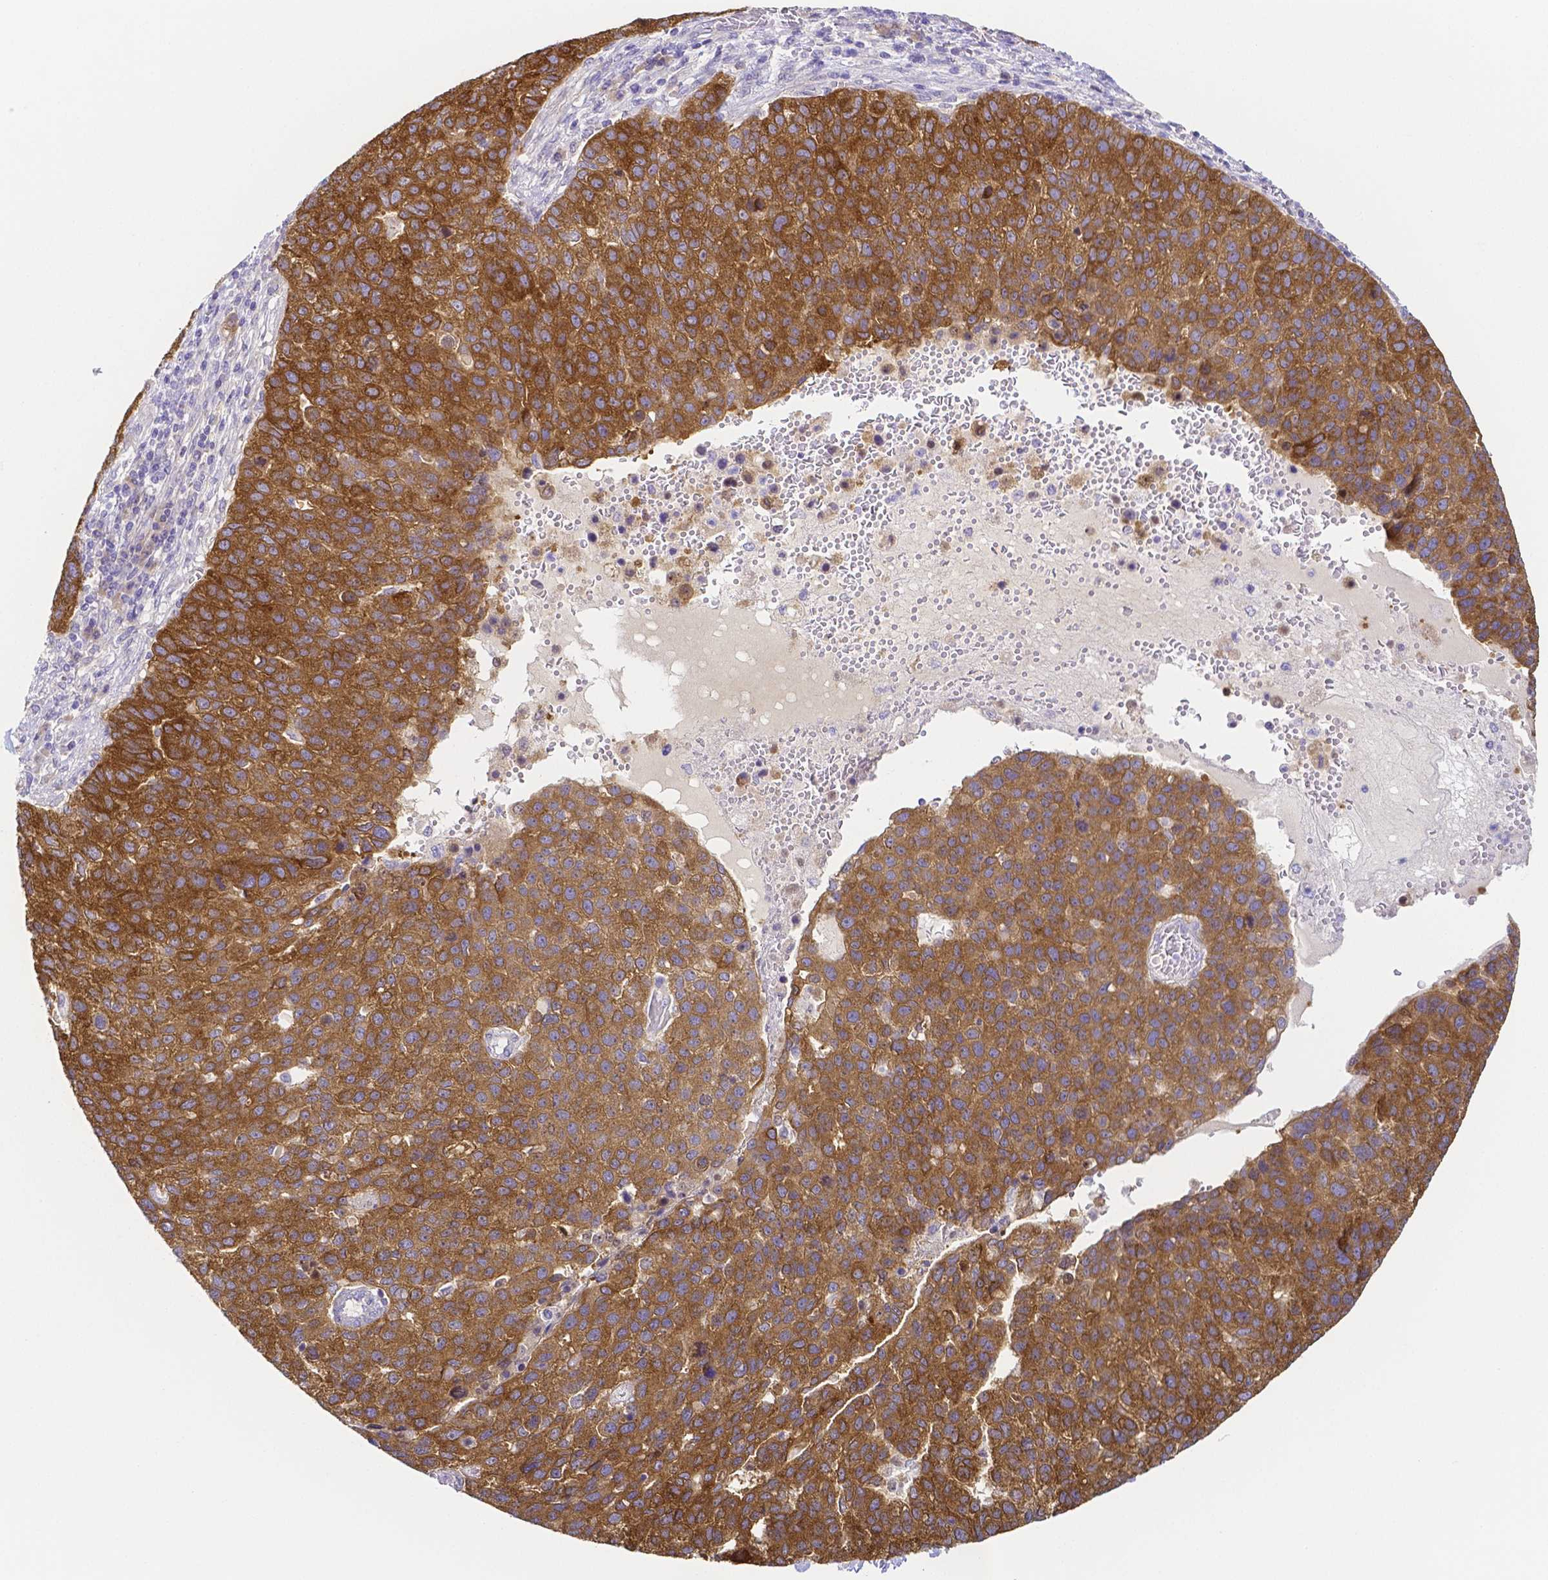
{"staining": {"intensity": "strong", "quantity": ">75%", "location": "cytoplasmic/membranous"}, "tissue": "pancreatic cancer", "cell_type": "Tumor cells", "image_type": "cancer", "snomed": [{"axis": "morphology", "description": "Adenocarcinoma, NOS"}, {"axis": "topography", "description": "Pancreas"}], "caption": "A high amount of strong cytoplasmic/membranous positivity is appreciated in about >75% of tumor cells in pancreatic adenocarcinoma tissue.", "gene": "PKP3", "patient": {"sex": "female", "age": 61}}